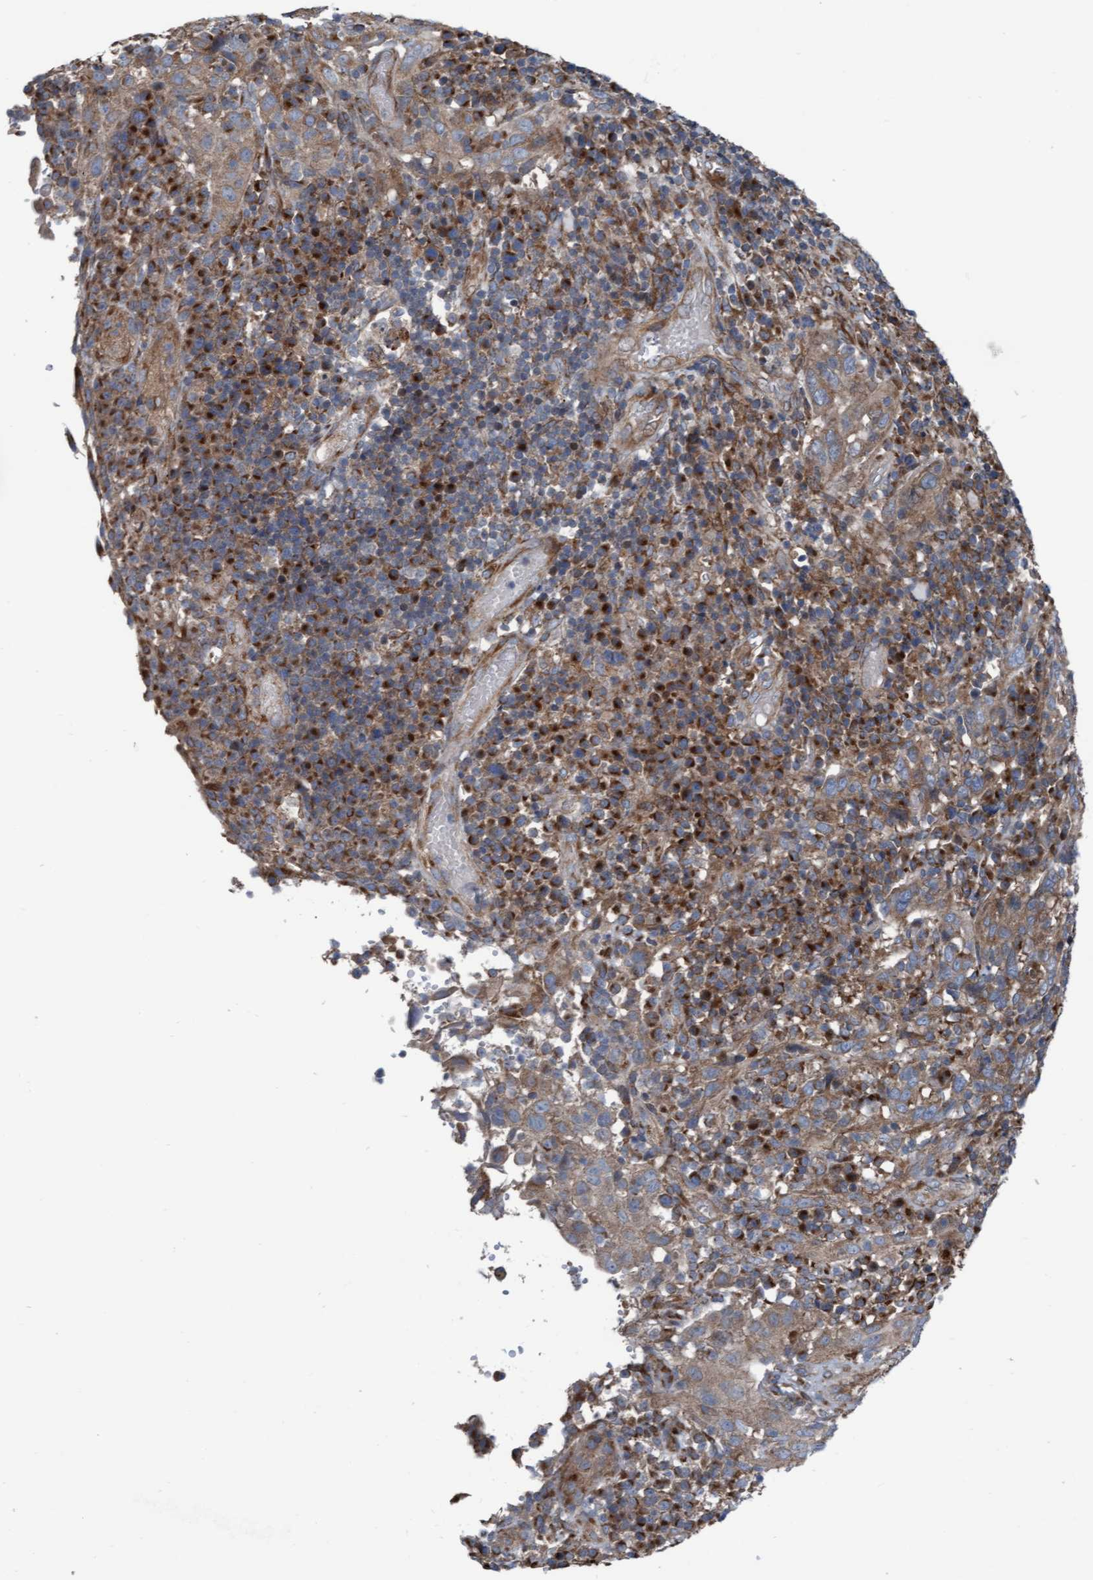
{"staining": {"intensity": "weak", "quantity": ">75%", "location": "cytoplasmic/membranous"}, "tissue": "cervical cancer", "cell_type": "Tumor cells", "image_type": "cancer", "snomed": [{"axis": "morphology", "description": "Squamous cell carcinoma, NOS"}, {"axis": "topography", "description": "Cervix"}], "caption": "Protein expression analysis of human squamous cell carcinoma (cervical) reveals weak cytoplasmic/membranous staining in about >75% of tumor cells.", "gene": "KLHL26", "patient": {"sex": "female", "age": 46}}